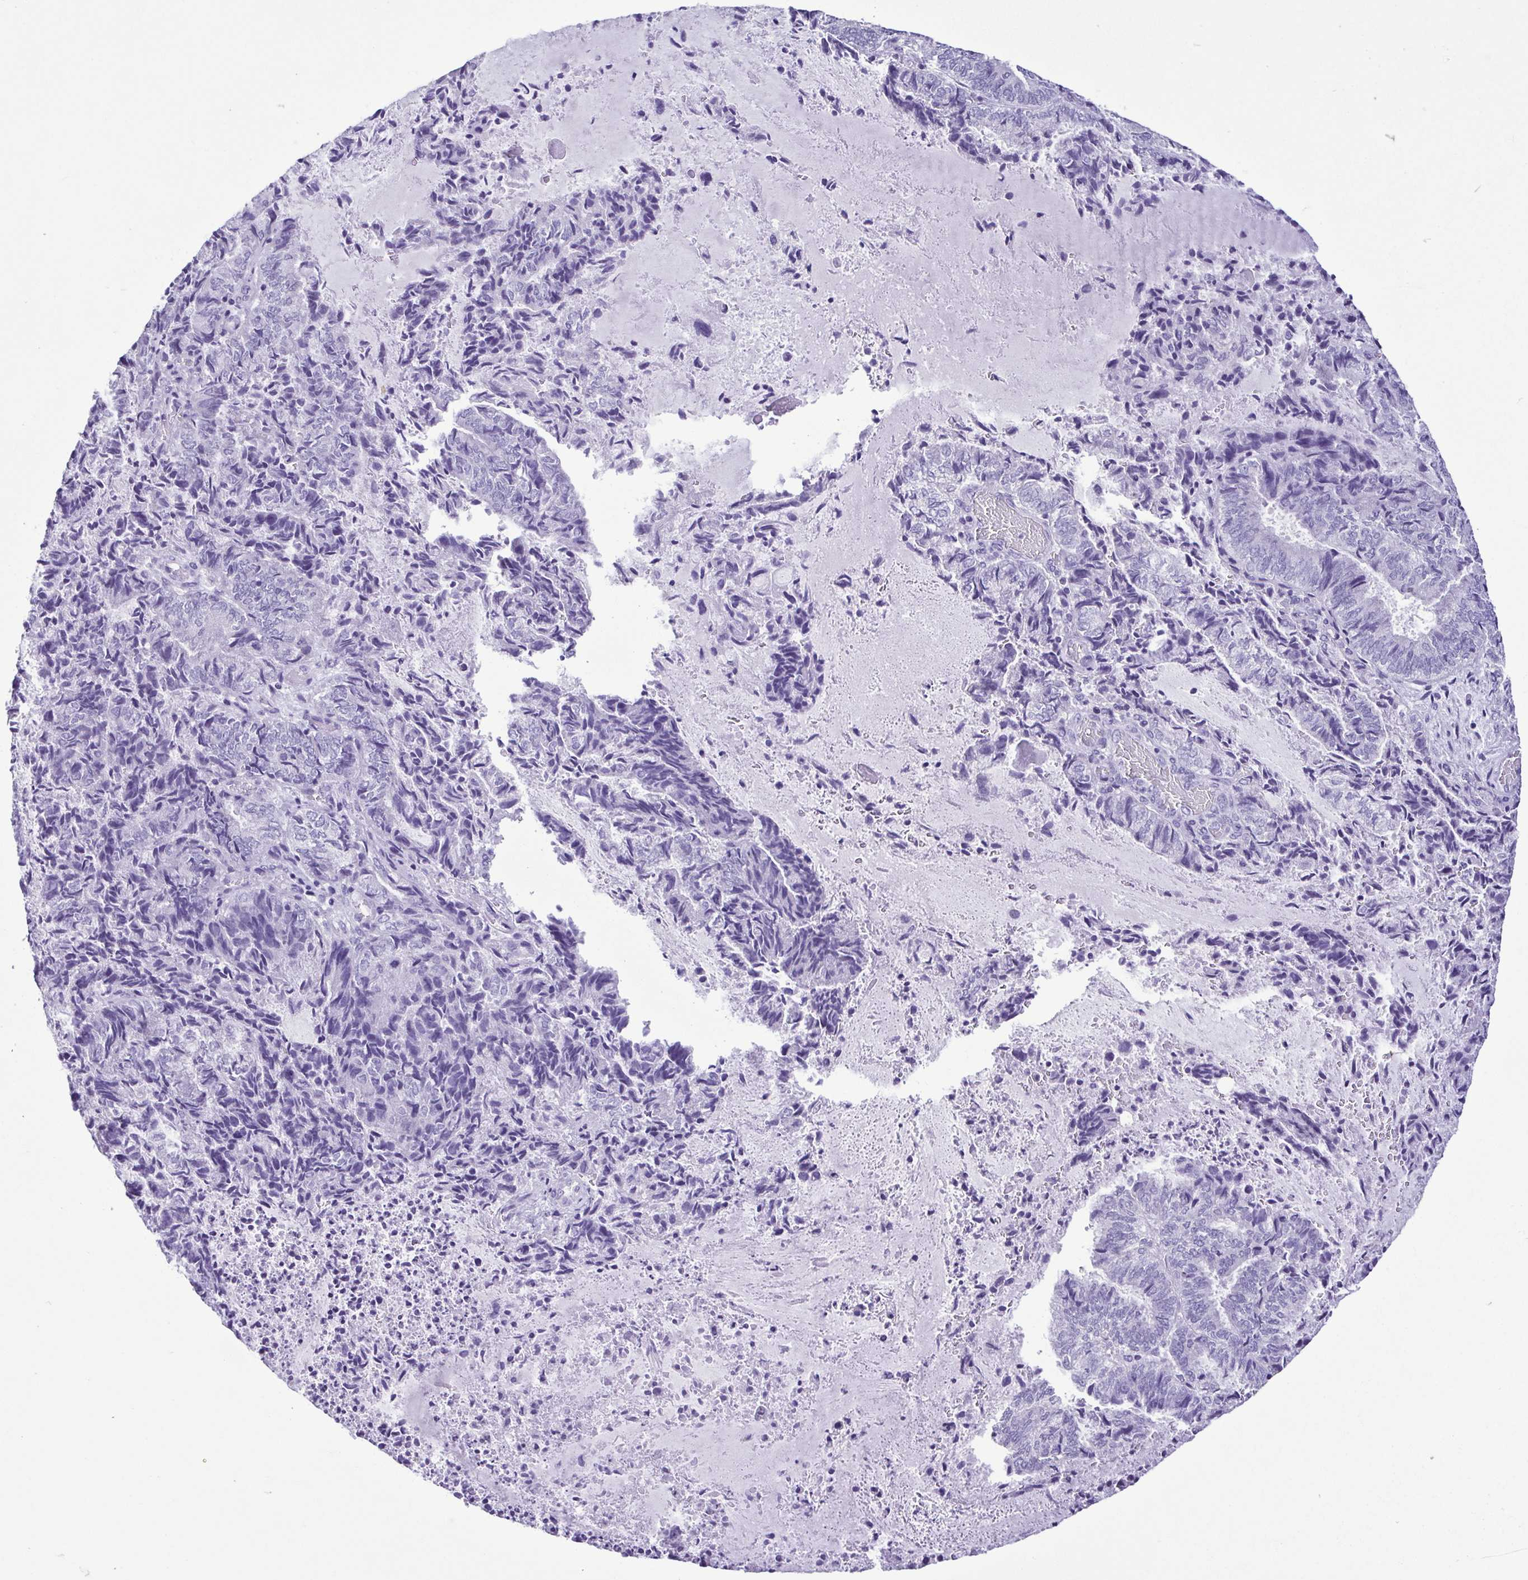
{"staining": {"intensity": "negative", "quantity": "none", "location": "none"}, "tissue": "endometrial cancer", "cell_type": "Tumor cells", "image_type": "cancer", "snomed": [{"axis": "morphology", "description": "Adenocarcinoma, NOS"}, {"axis": "topography", "description": "Endometrium"}], "caption": "Tumor cells show no significant positivity in adenocarcinoma (endometrial). (DAB immunohistochemistry, high magnification).", "gene": "CBY2", "patient": {"sex": "female", "age": 80}}